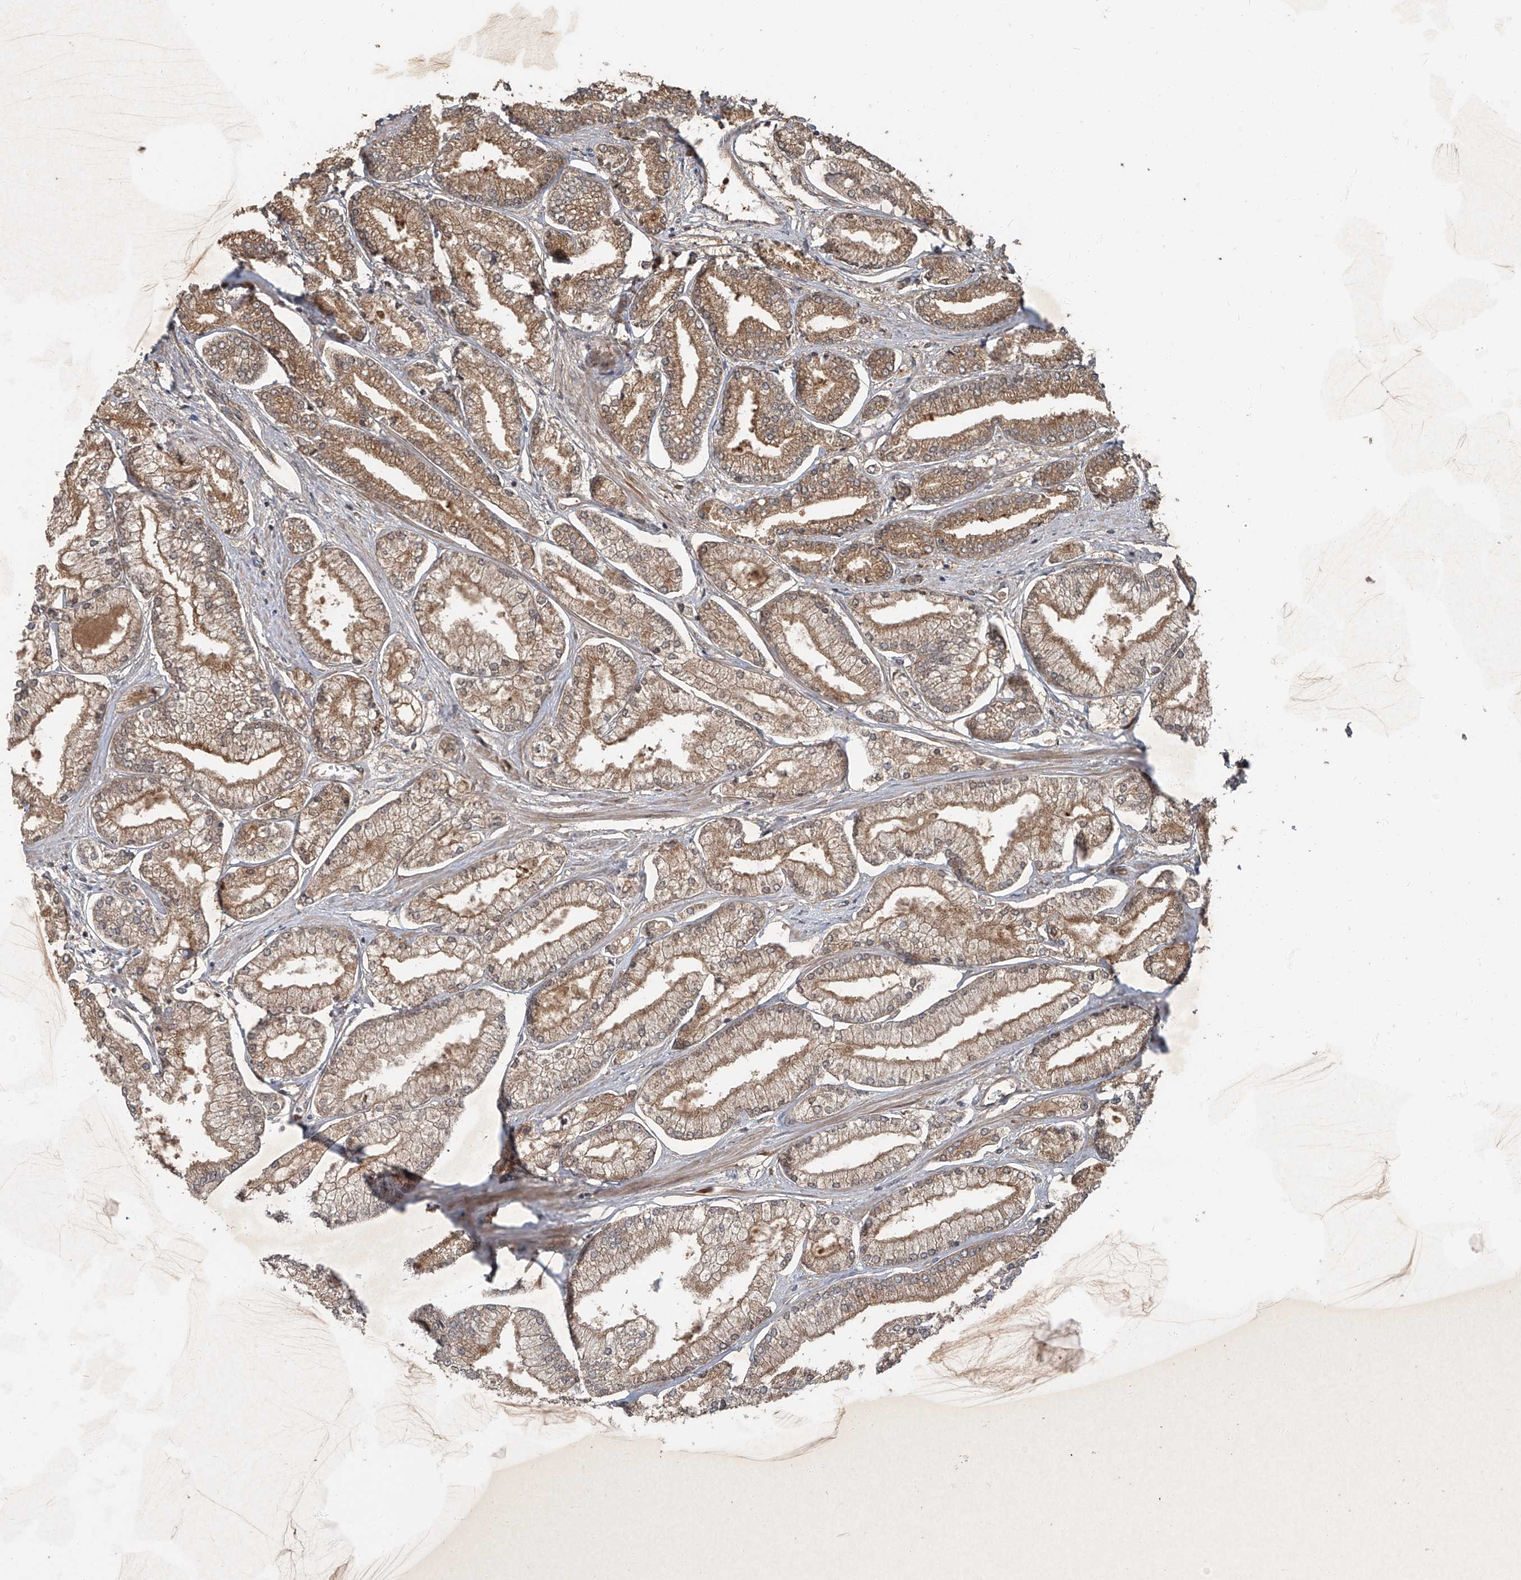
{"staining": {"intensity": "moderate", "quantity": ">75%", "location": "cytoplasmic/membranous"}, "tissue": "prostate cancer", "cell_type": "Tumor cells", "image_type": "cancer", "snomed": [{"axis": "morphology", "description": "Adenocarcinoma, Low grade"}, {"axis": "topography", "description": "Prostate"}], "caption": "An image of human adenocarcinoma (low-grade) (prostate) stained for a protein exhibits moderate cytoplasmic/membranous brown staining in tumor cells.", "gene": "CCN1", "patient": {"sex": "male", "age": 52}}